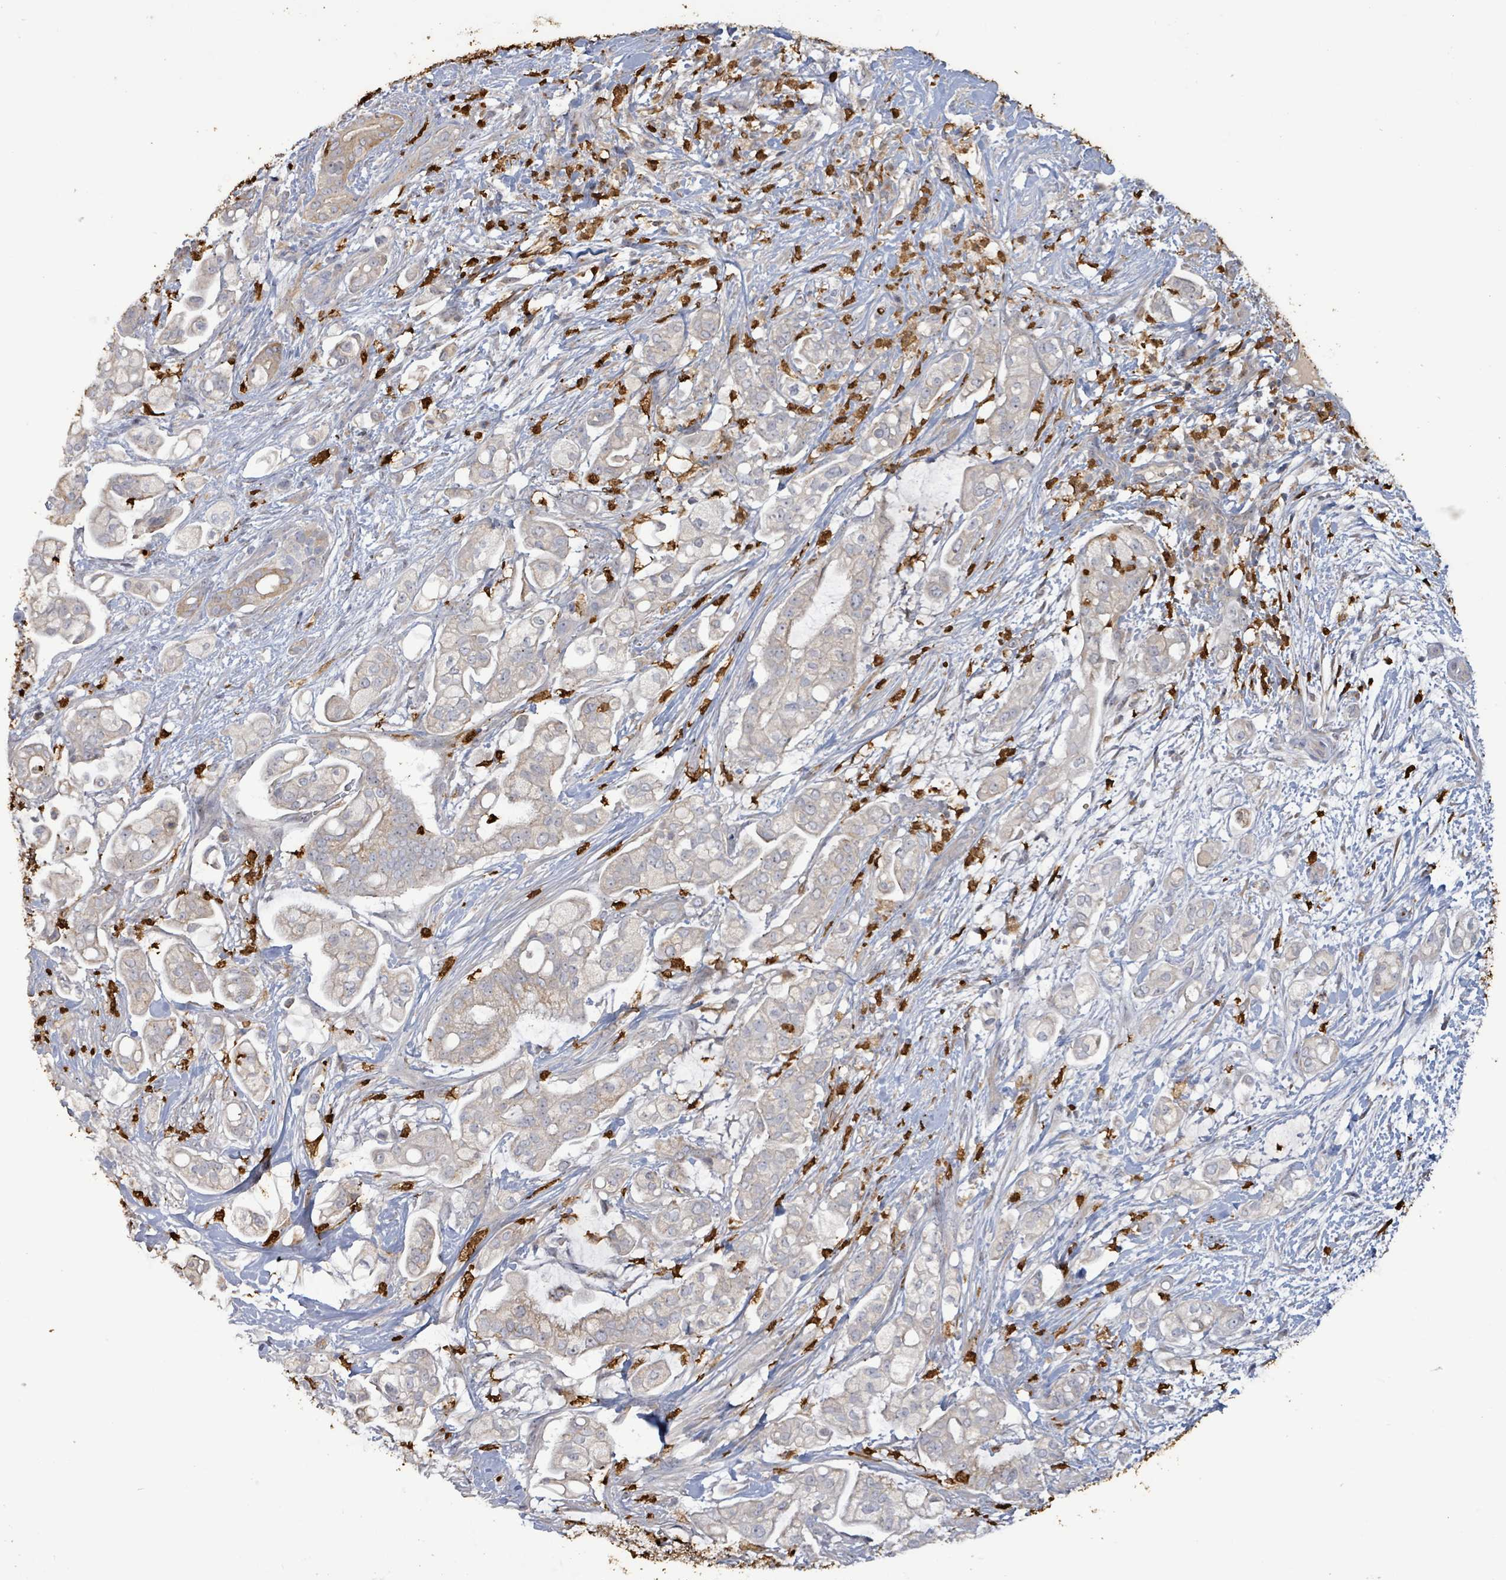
{"staining": {"intensity": "negative", "quantity": "none", "location": "none"}, "tissue": "pancreatic cancer", "cell_type": "Tumor cells", "image_type": "cancer", "snomed": [{"axis": "morphology", "description": "Adenocarcinoma, NOS"}, {"axis": "topography", "description": "Pancreas"}], "caption": "An IHC image of adenocarcinoma (pancreatic) is shown. There is no staining in tumor cells of adenocarcinoma (pancreatic). (DAB (3,3'-diaminobenzidine) immunohistochemistry with hematoxylin counter stain).", "gene": "FAM210A", "patient": {"sex": "female", "age": 69}}